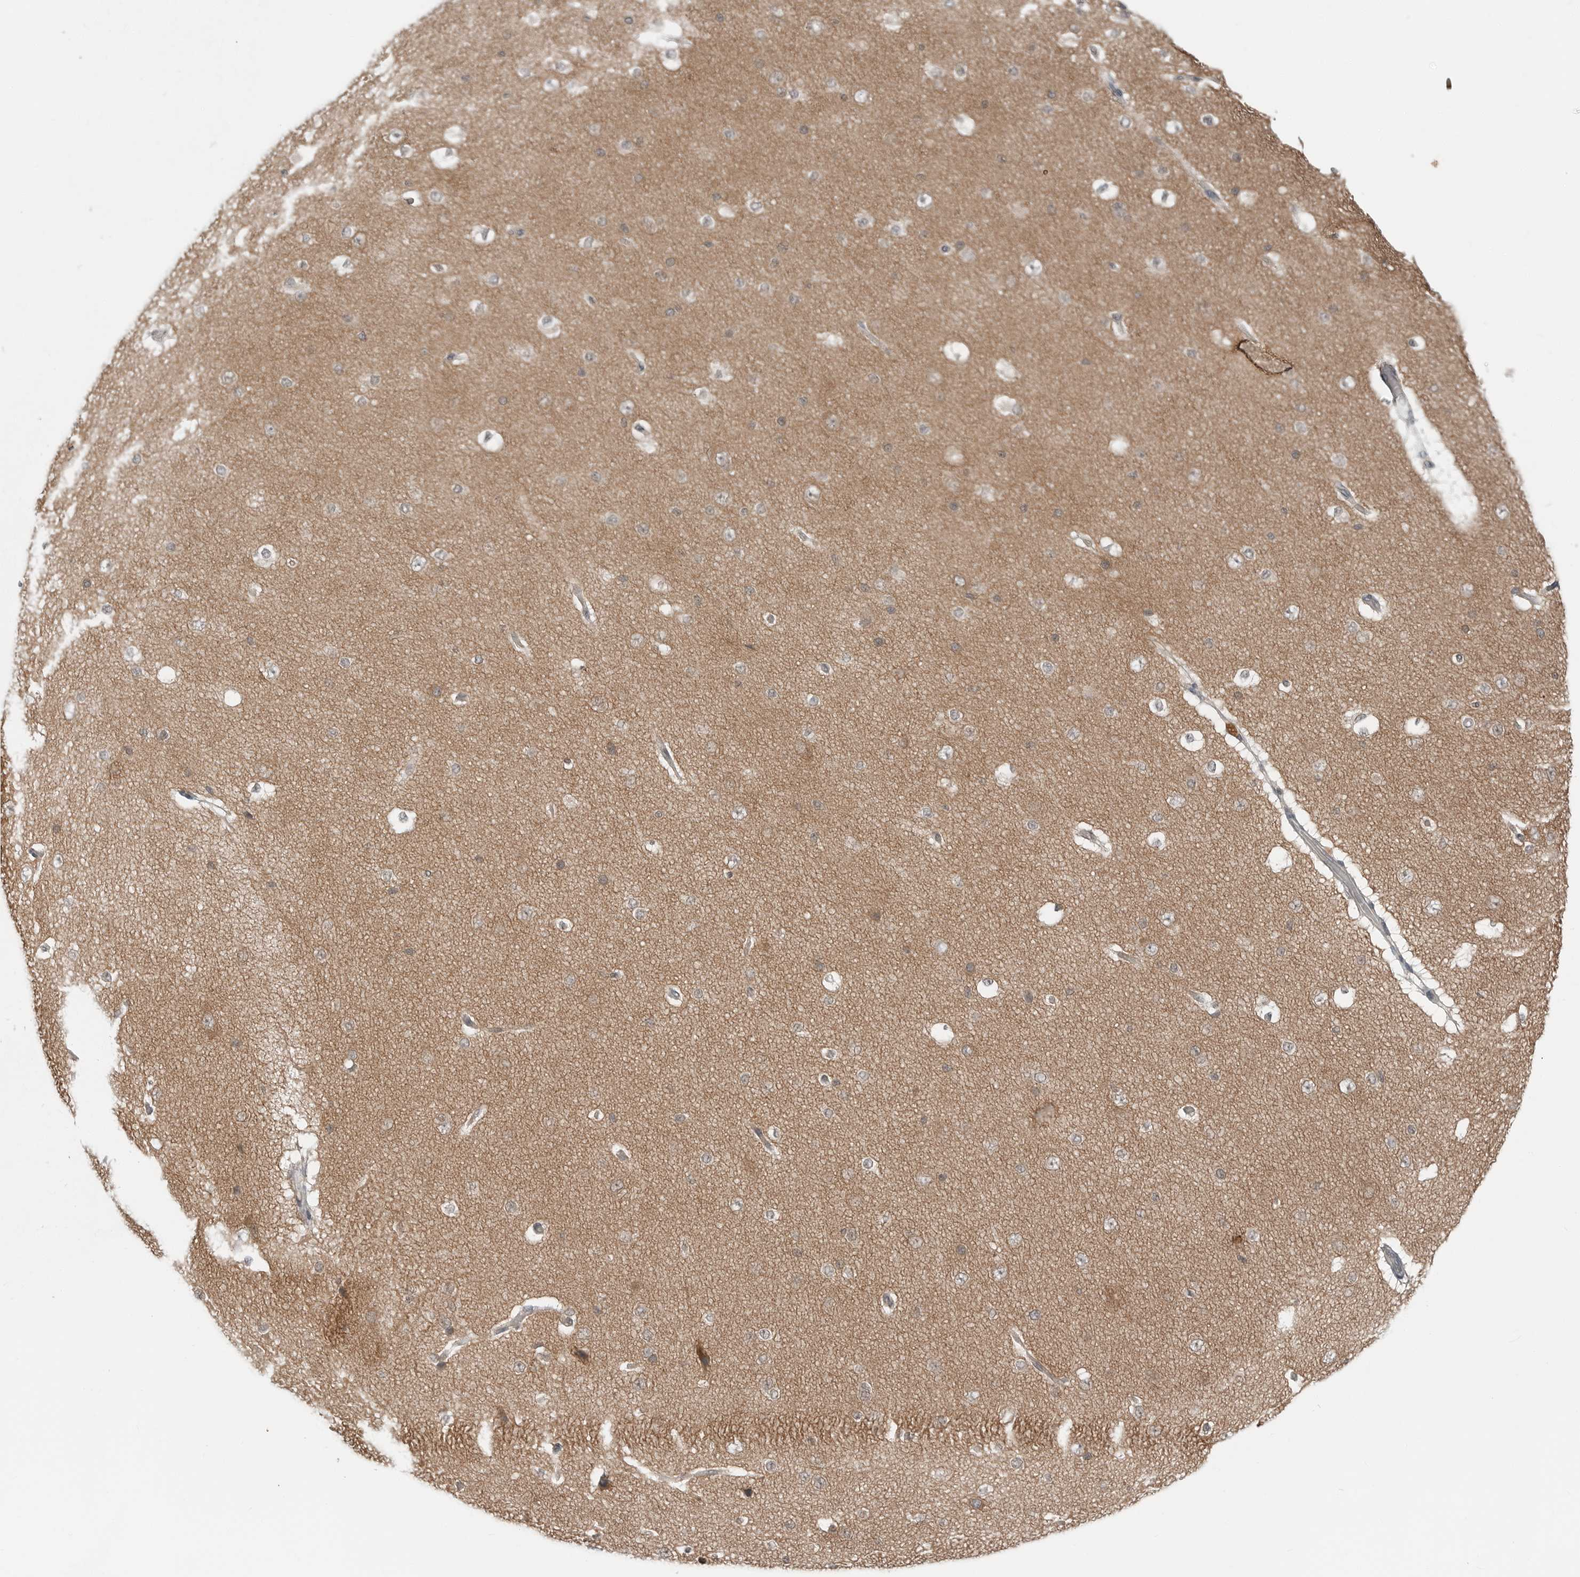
{"staining": {"intensity": "negative", "quantity": "none", "location": "none"}, "tissue": "cerebral cortex", "cell_type": "Endothelial cells", "image_type": "normal", "snomed": [{"axis": "morphology", "description": "Normal tissue, NOS"}, {"axis": "morphology", "description": "Developmental malformation"}, {"axis": "topography", "description": "Cerebral cortex"}], "caption": "Endothelial cells are negative for protein expression in normal human cerebral cortex. (DAB IHC, high magnification).", "gene": "FCRLB", "patient": {"sex": "female", "age": 30}}